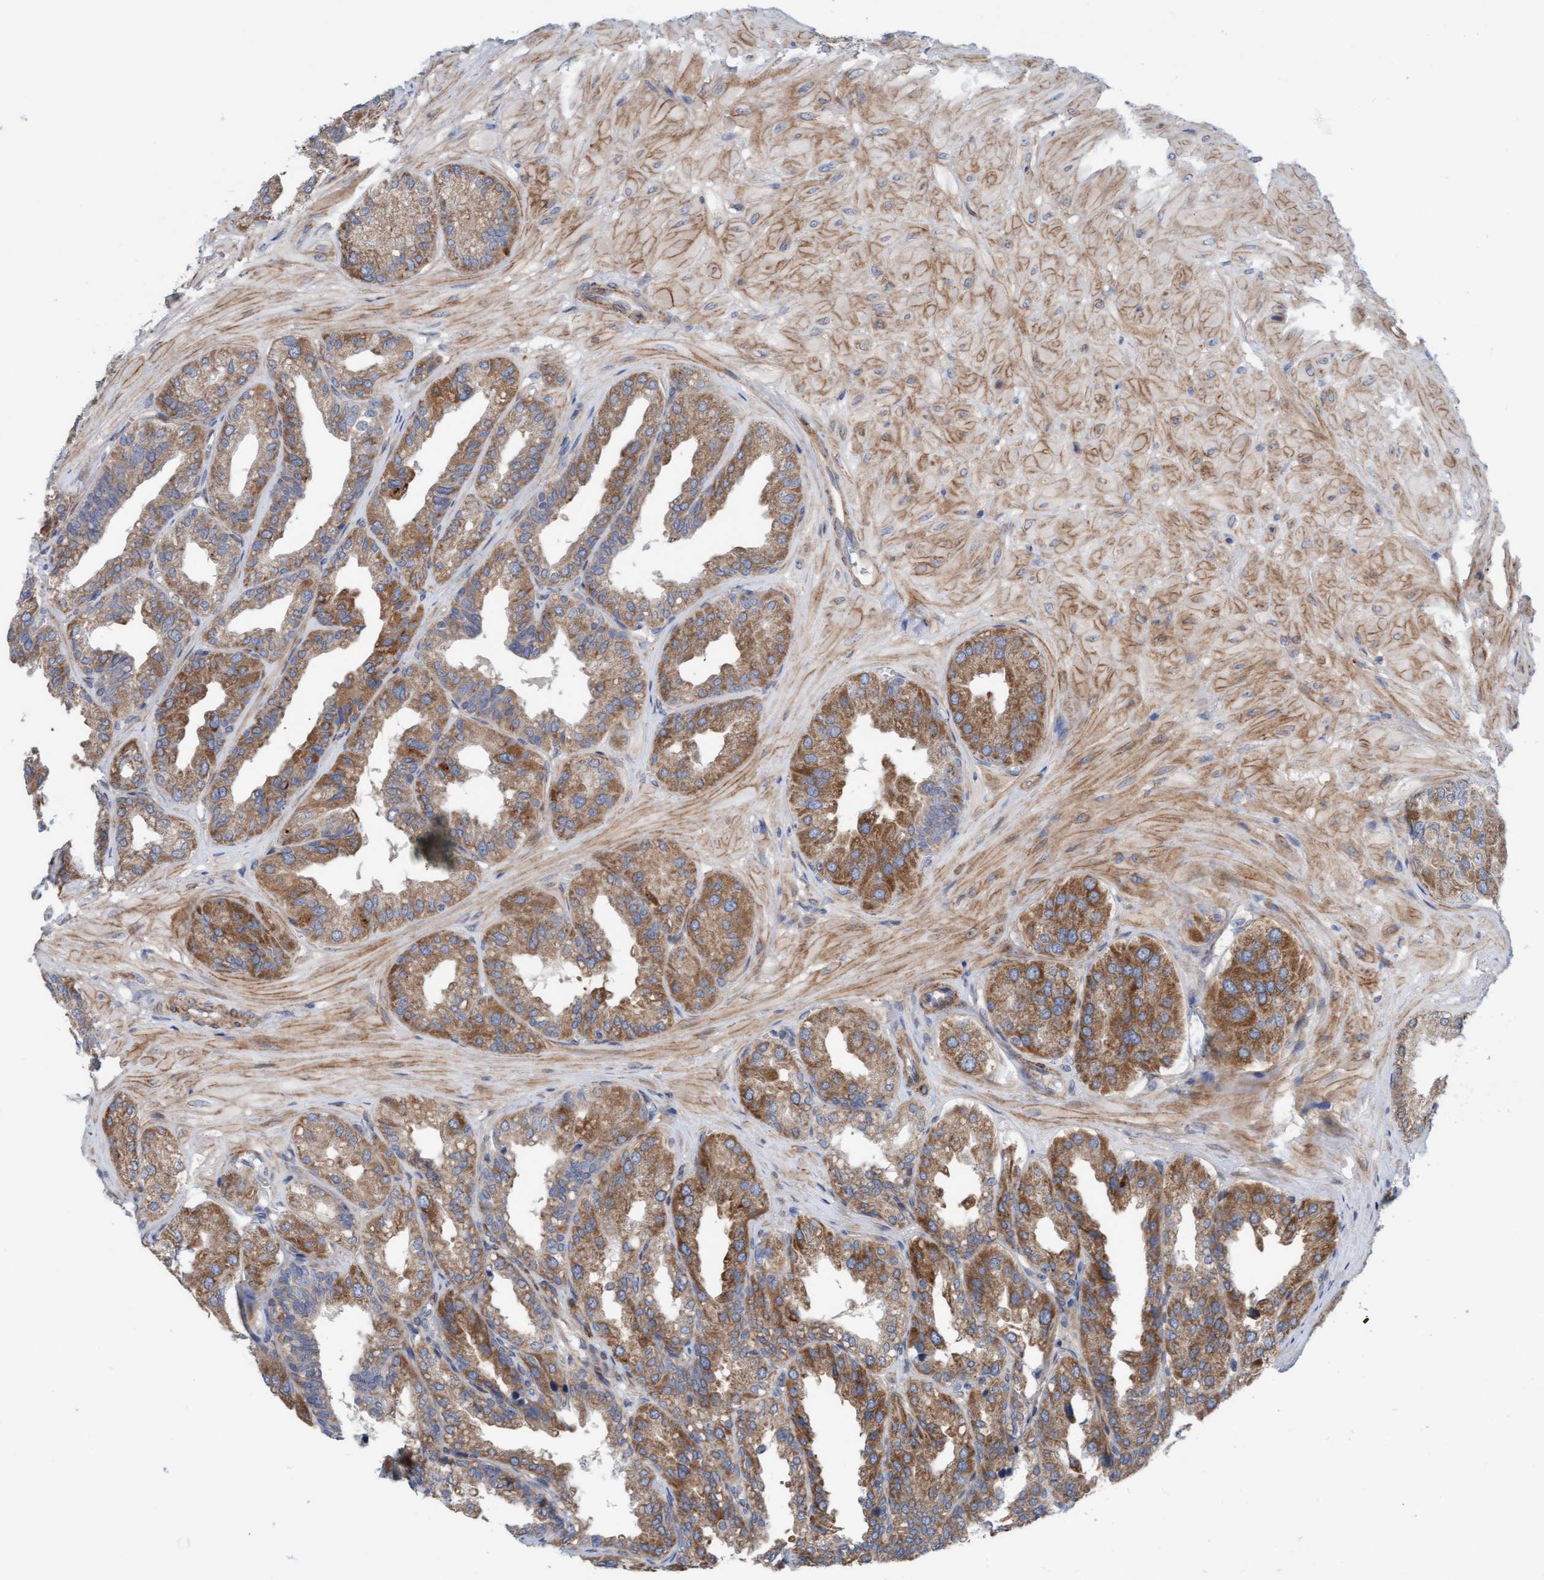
{"staining": {"intensity": "moderate", "quantity": "25%-75%", "location": "cytoplasmic/membranous"}, "tissue": "seminal vesicle", "cell_type": "Glandular cells", "image_type": "normal", "snomed": [{"axis": "morphology", "description": "Normal tissue, NOS"}, {"axis": "topography", "description": "Prostate"}, {"axis": "topography", "description": "Seminal veicle"}], "caption": "A high-resolution micrograph shows immunohistochemistry (IHC) staining of unremarkable seminal vesicle, which shows moderate cytoplasmic/membranous staining in approximately 25%-75% of glandular cells.", "gene": "CDK5RAP3", "patient": {"sex": "male", "age": 51}}